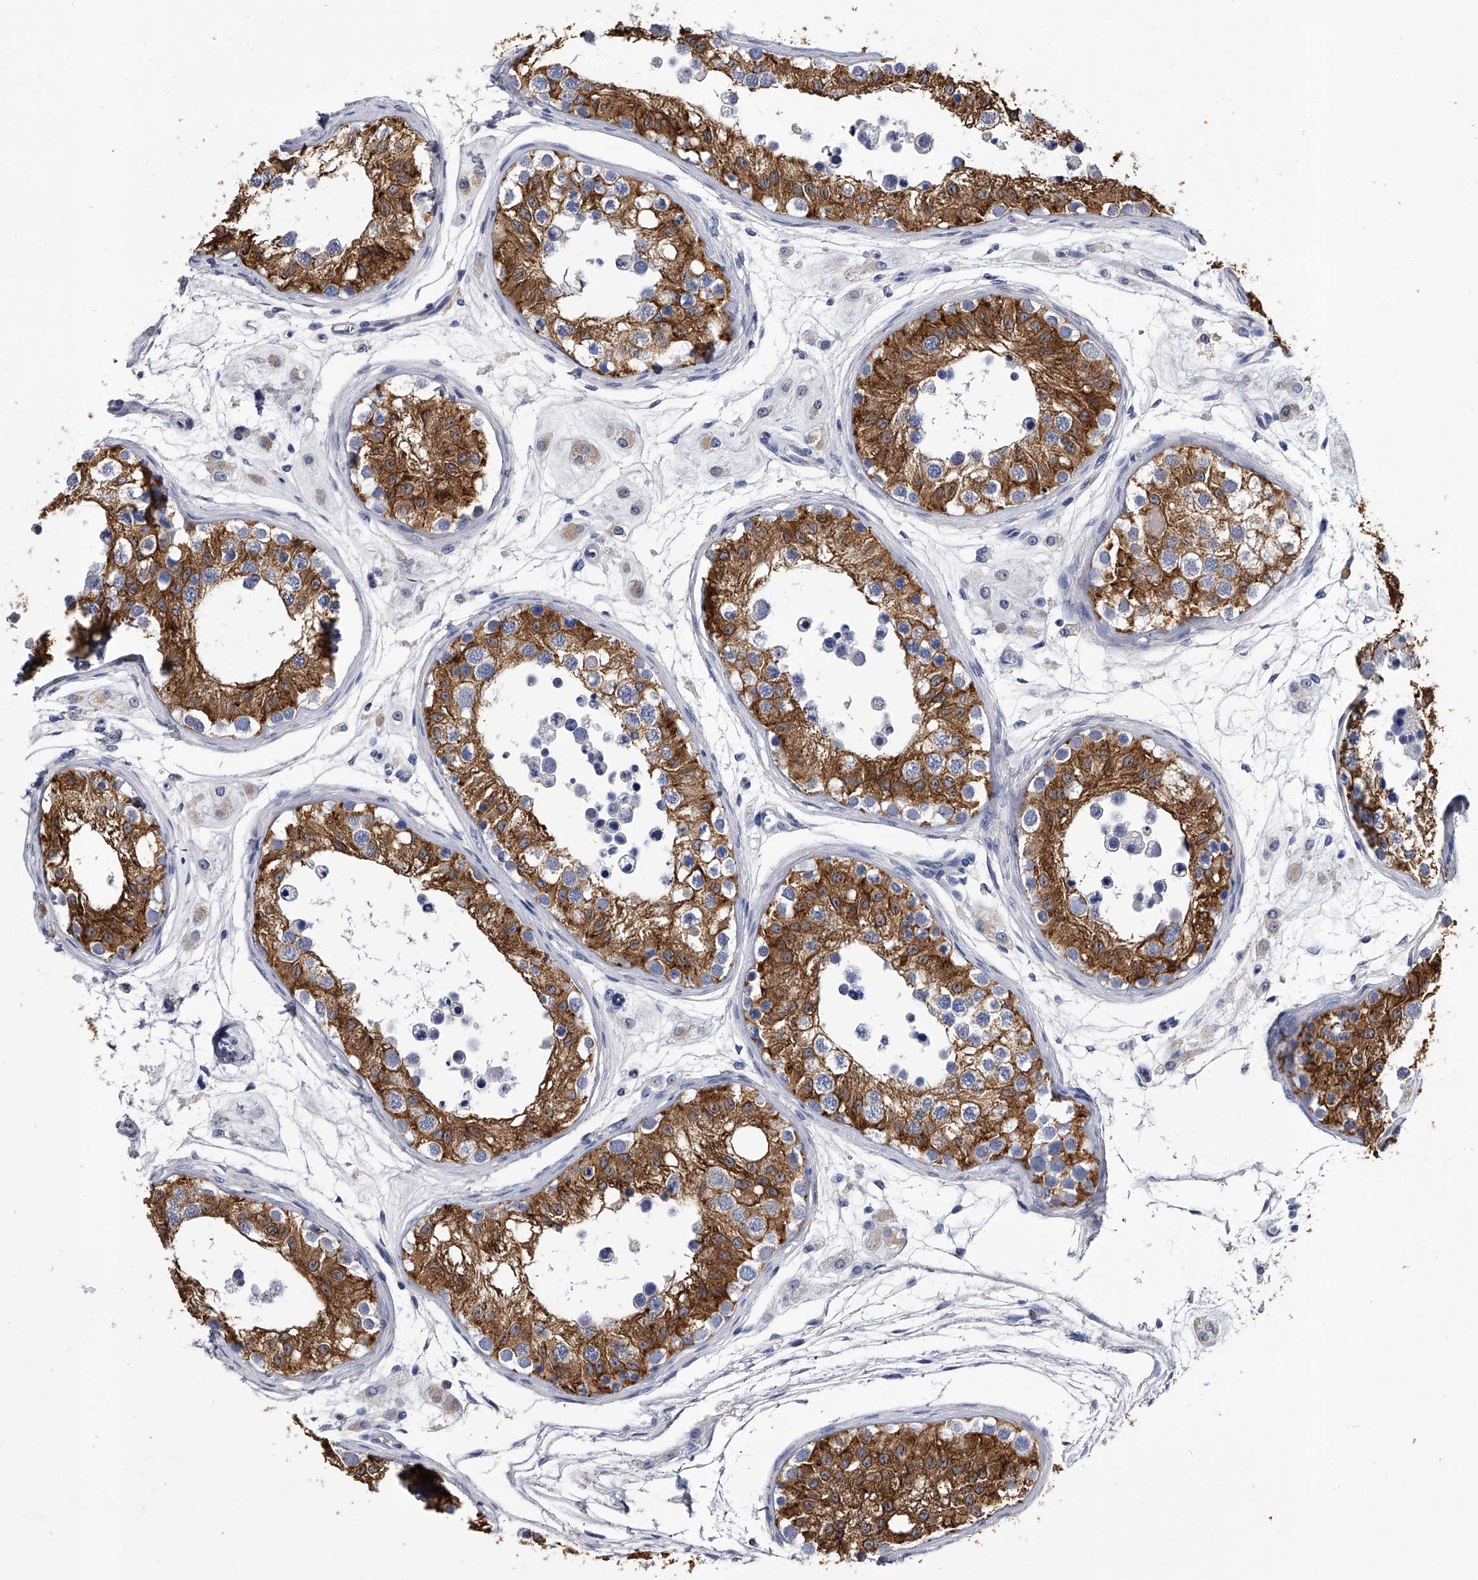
{"staining": {"intensity": "strong", "quantity": "25%-75%", "location": "cytoplasmic/membranous"}, "tissue": "testis", "cell_type": "Cells in seminiferous ducts", "image_type": "normal", "snomed": [{"axis": "morphology", "description": "Normal tissue, NOS"}, {"axis": "morphology", "description": "Adenocarcinoma, metastatic, NOS"}, {"axis": "topography", "description": "Testis"}], "caption": "IHC photomicrograph of unremarkable human testis stained for a protein (brown), which displays high levels of strong cytoplasmic/membranous staining in about 25%-75% of cells in seminiferous ducts.", "gene": "EFCAB7", "patient": {"sex": "male", "age": 26}}